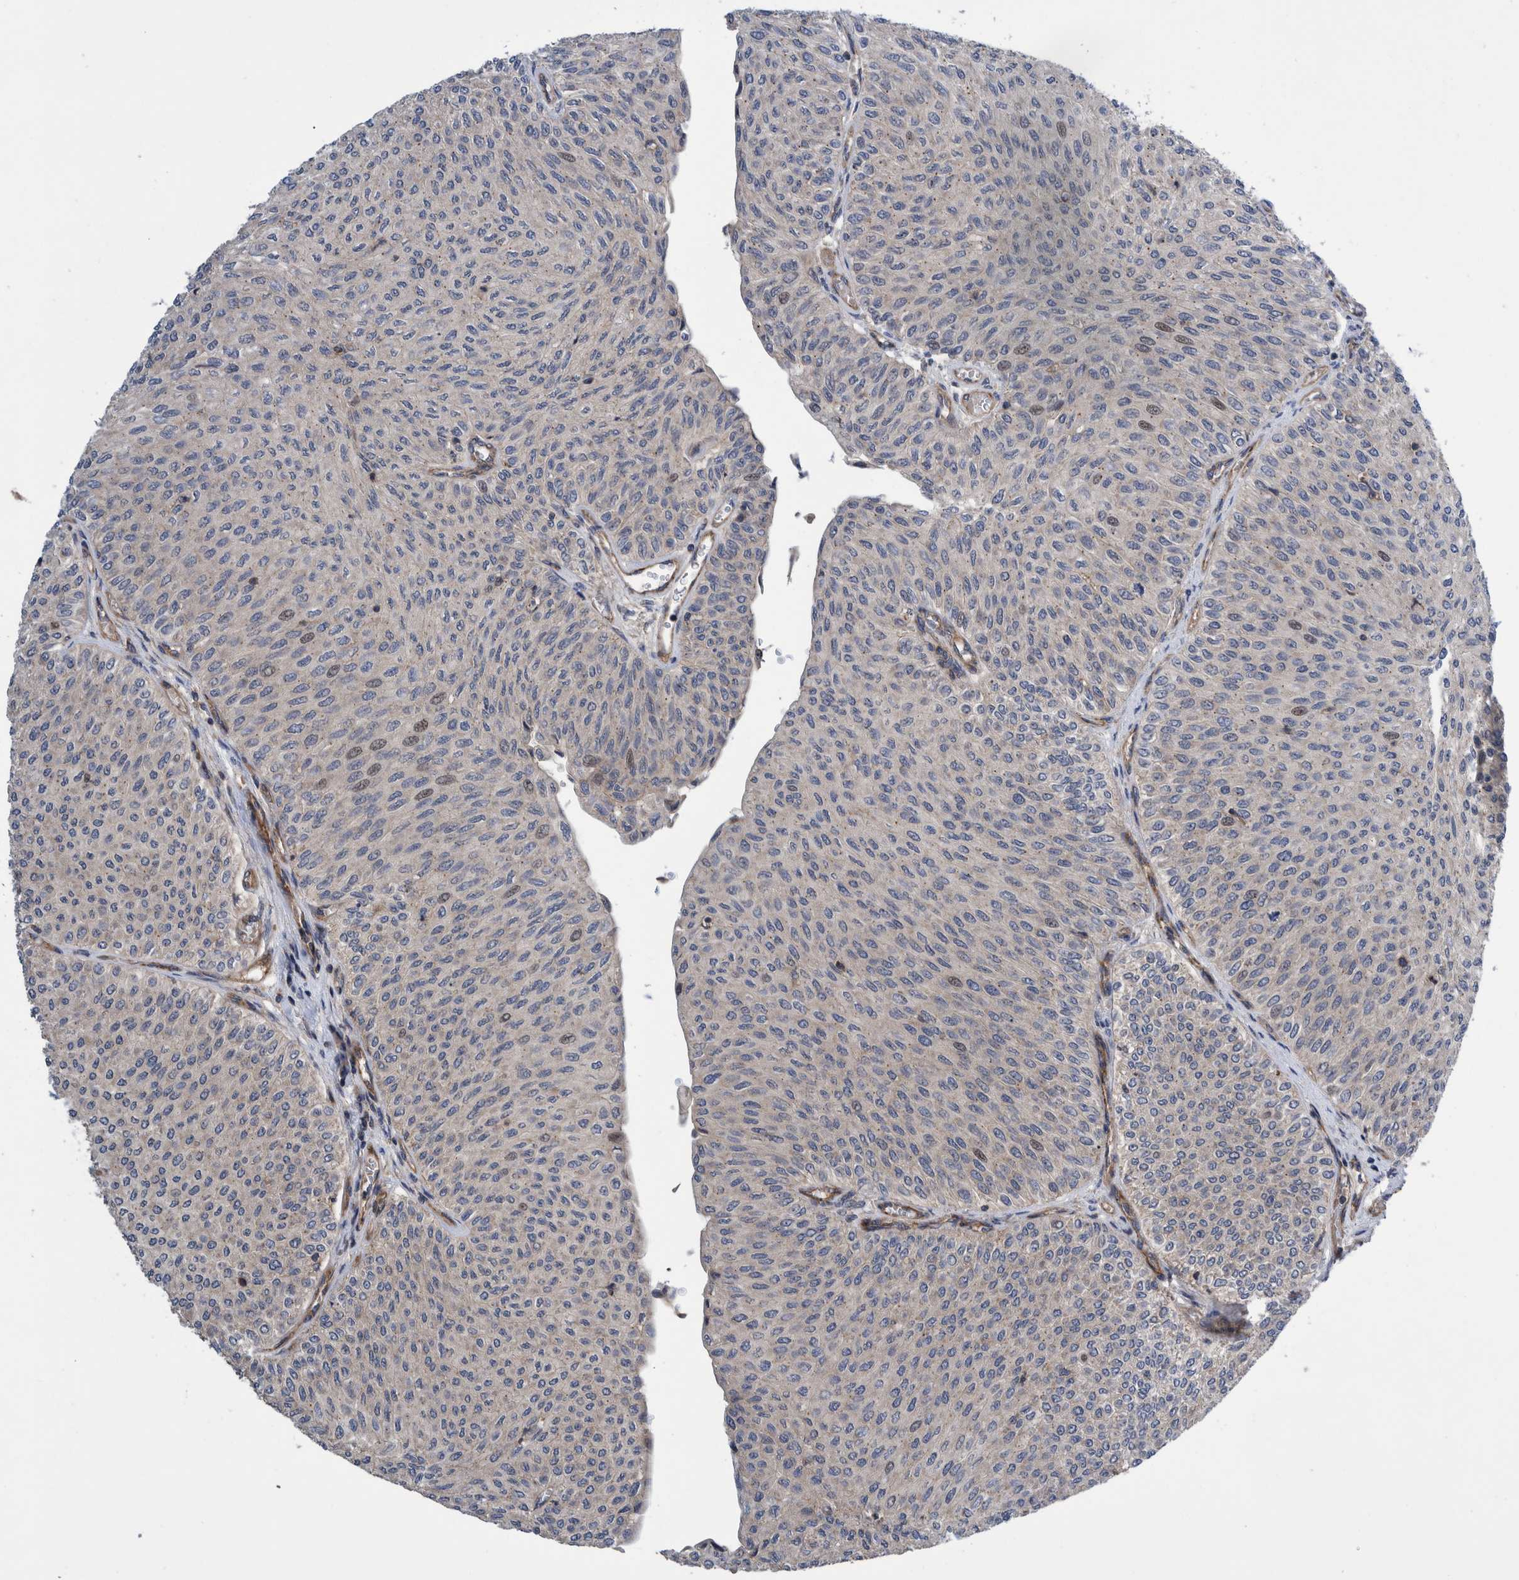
{"staining": {"intensity": "moderate", "quantity": "<25%", "location": "cytoplasmic/membranous,nuclear"}, "tissue": "urothelial cancer", "cell_type": "Tumor cells", "image_type": "cancer", "snomed": [{"axis": "morphology", "description": "Urothelial carcinoma, Low grade"}, {"axis": "topography", "description": "Urinary bladder"}], "caption": "A brown stain highlights moderate cytoplasmic/membranous and nuclear positivity of a protein in urothelial carcinoma (low-grade) tumor cells. Nuclei are stained in blue.", "gene": "GRPEL2", "patient": {"sex": "male", "age": 78}}